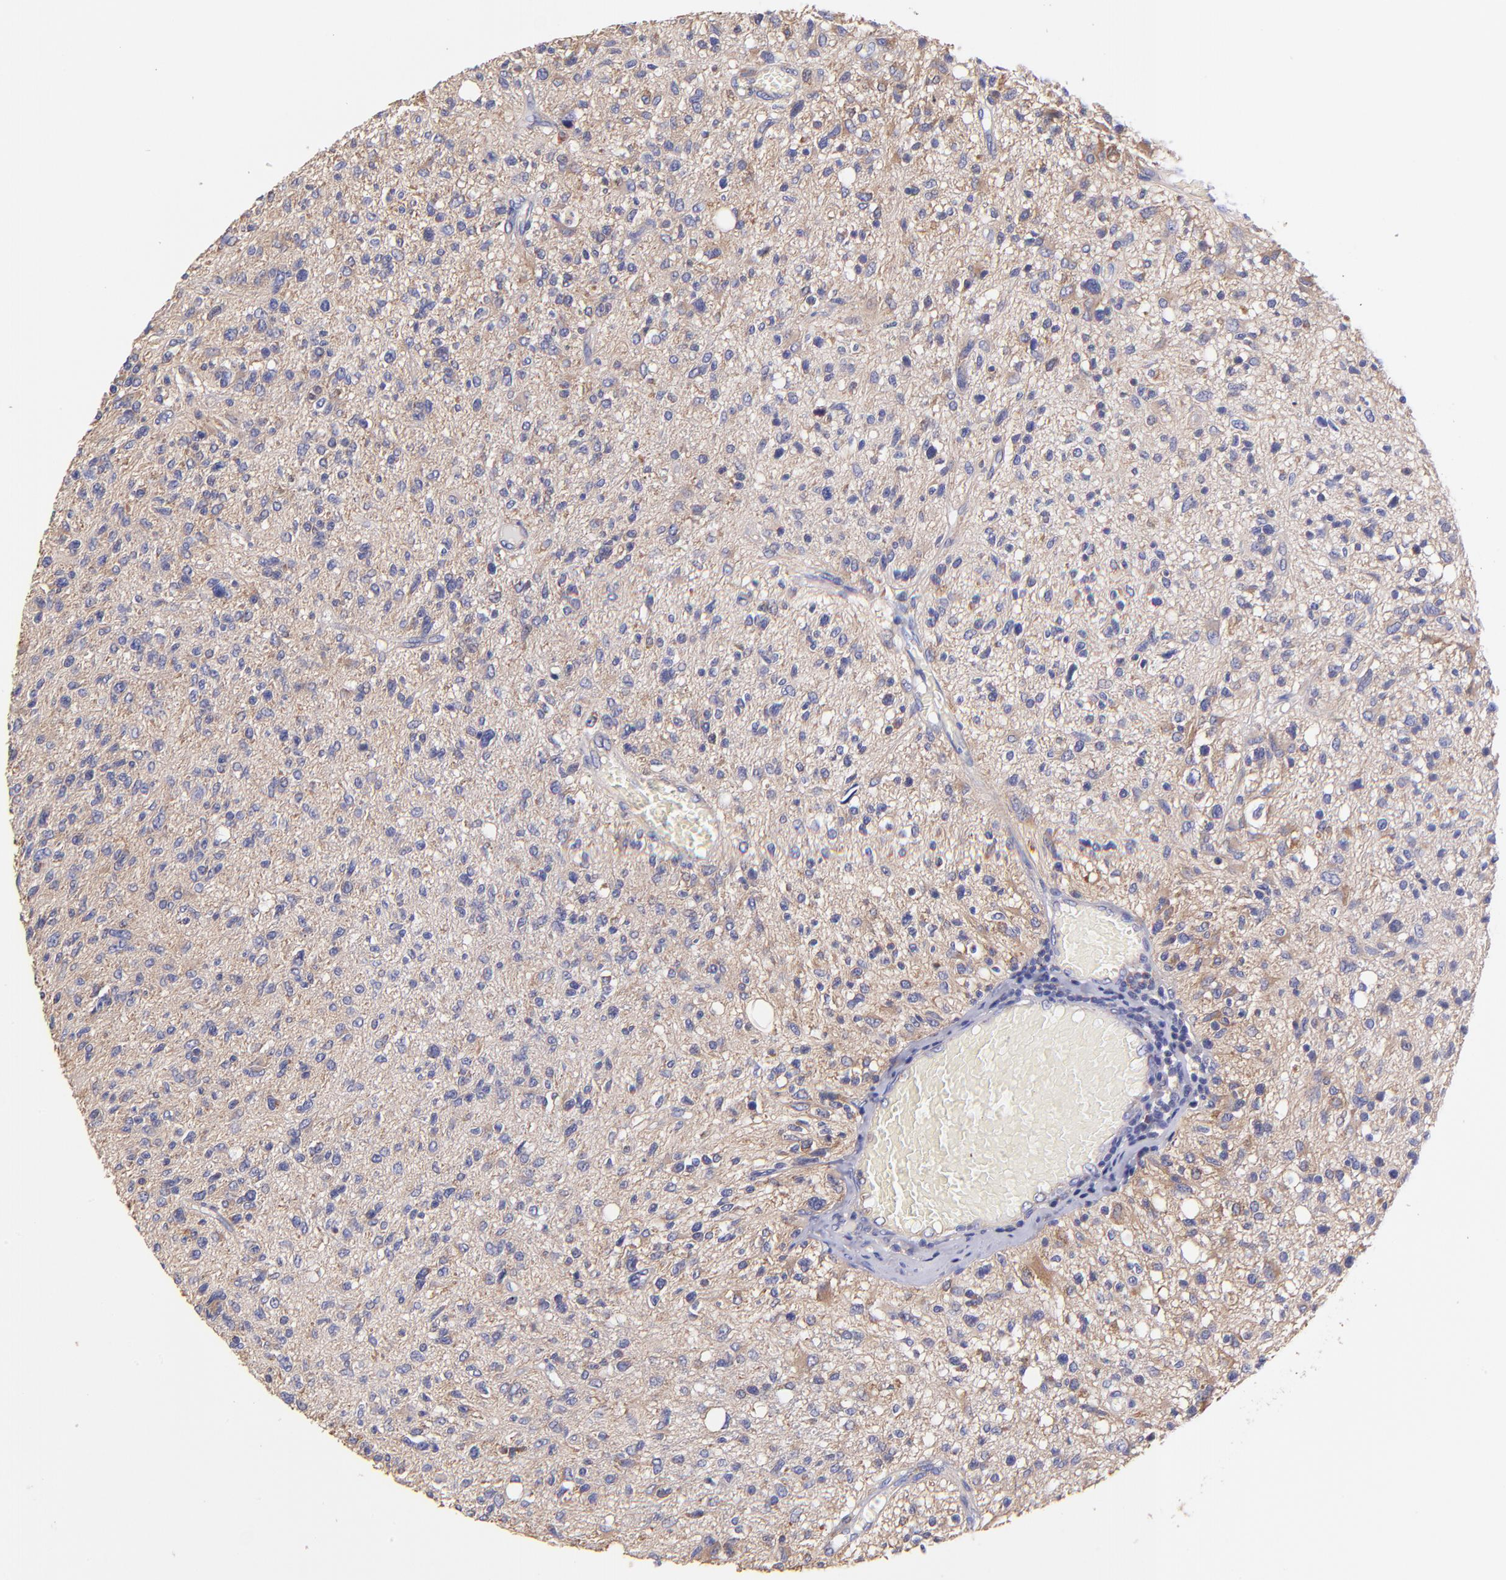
{"staining": {"intensity": "negative", "quantity": "none", "location": "none"}, "tissue": "glioma", "cell_type": "Tumor cells", "image_type": "cancer", "snomed": [{"axis": "morphology", "description": "Glioma, malignant, High grade"}, {"axis": "topography", "description": "Cerebral cortex"}], "caption": "Immunohistochemistry (IHC) of human malignant glioma (high-grade) demonstrates no staining in tumor cells.", "gene": "PREX1", "patient": {"sex": "male", "age": 76}}